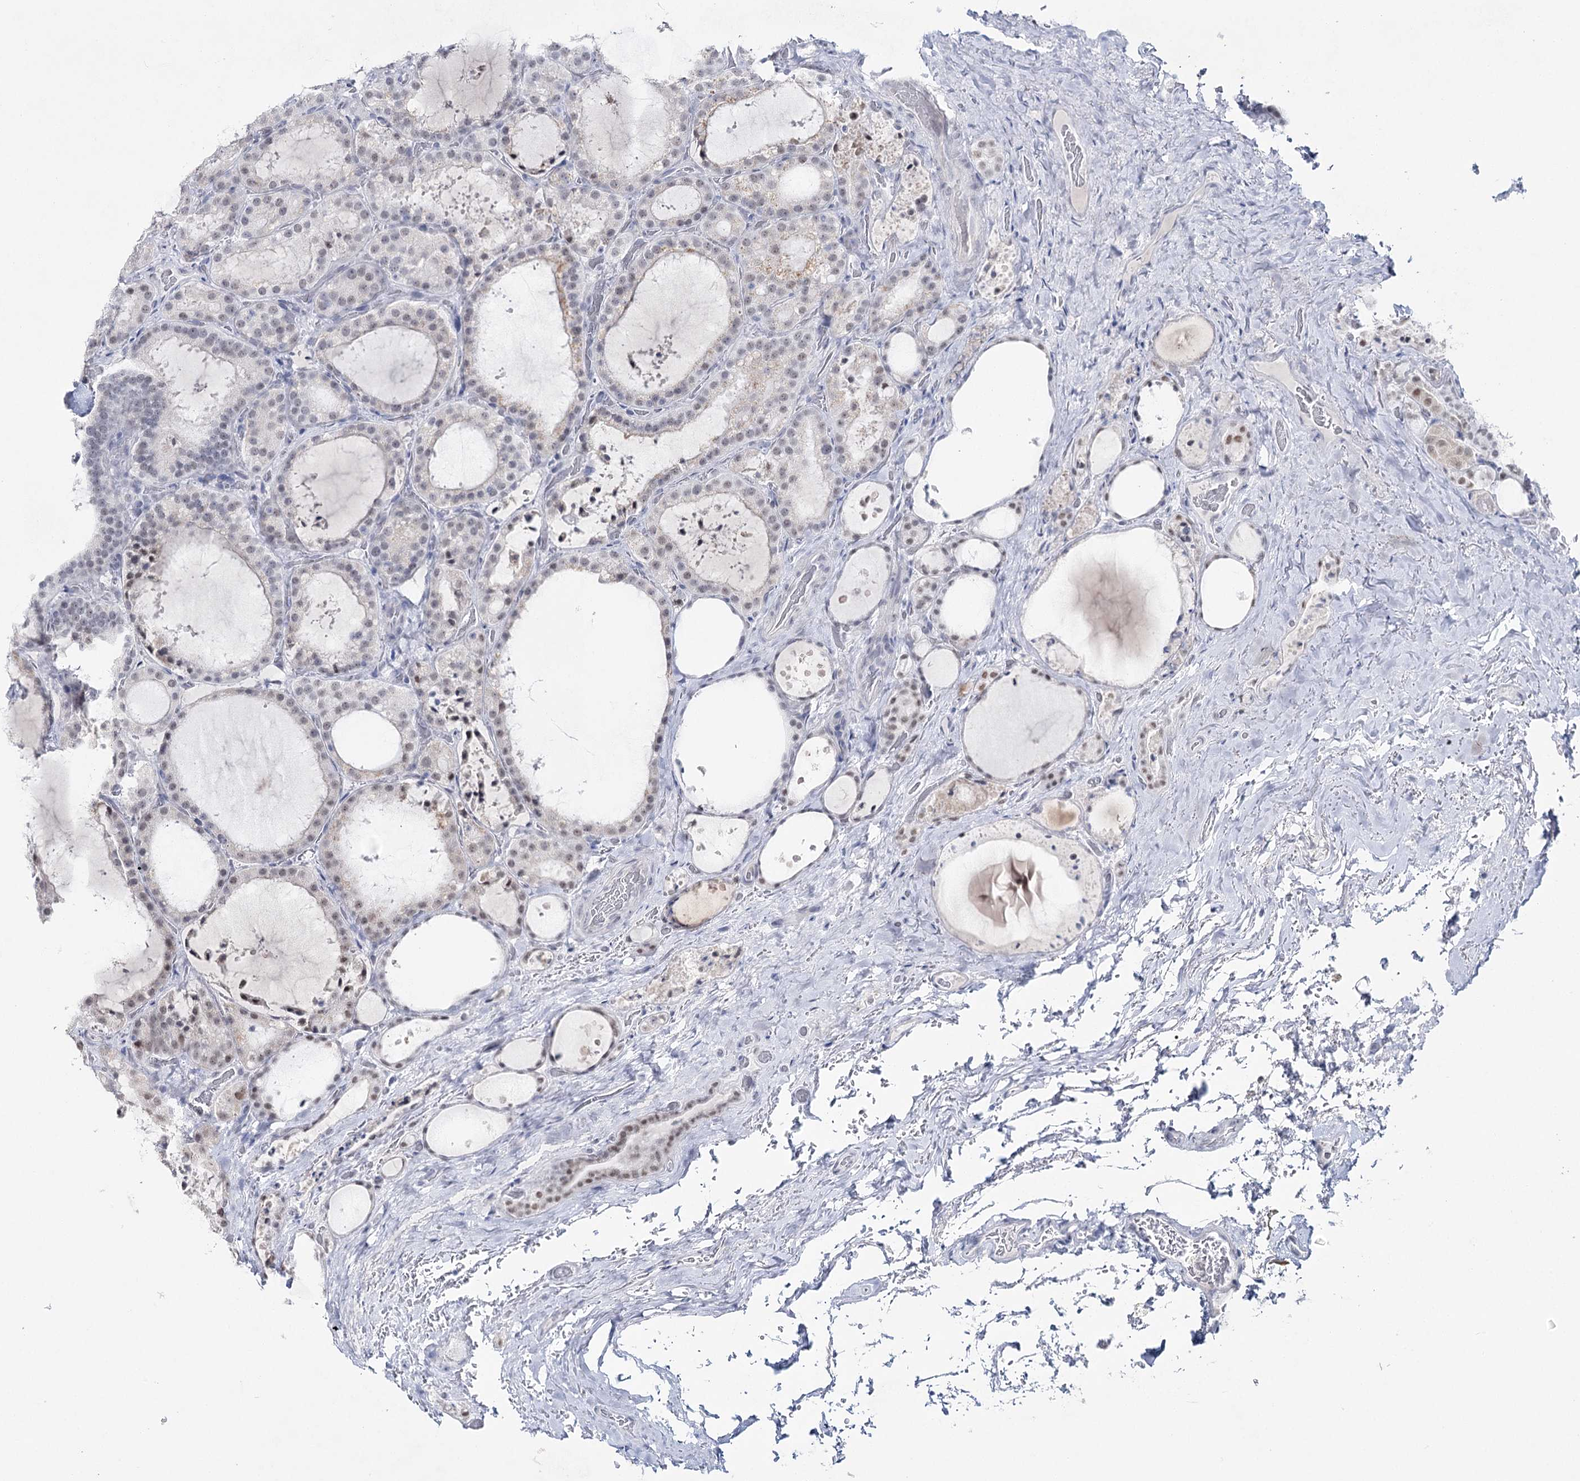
{"staining": {"intensity": "weak", "quantity": ">75%", "location": "nuclear"}, "tissue": "thyroid cancer", "cell_type": "Tumor cells", "image_type": "cancer", "snomed": [{"axis": "morphology", "description": "Papillary adenocarcinoma, NOS"}, {"axis": "topography", "description": "Thyroid gland"}], "caption": "The micrograph shows staining of papillary adenocarcinoma (thyroid), revealing weak nuclear protein expression (brown color) within tumor cells.", "gene": "ZC3H8", "patient": {"sex": "male", "age": 77}}